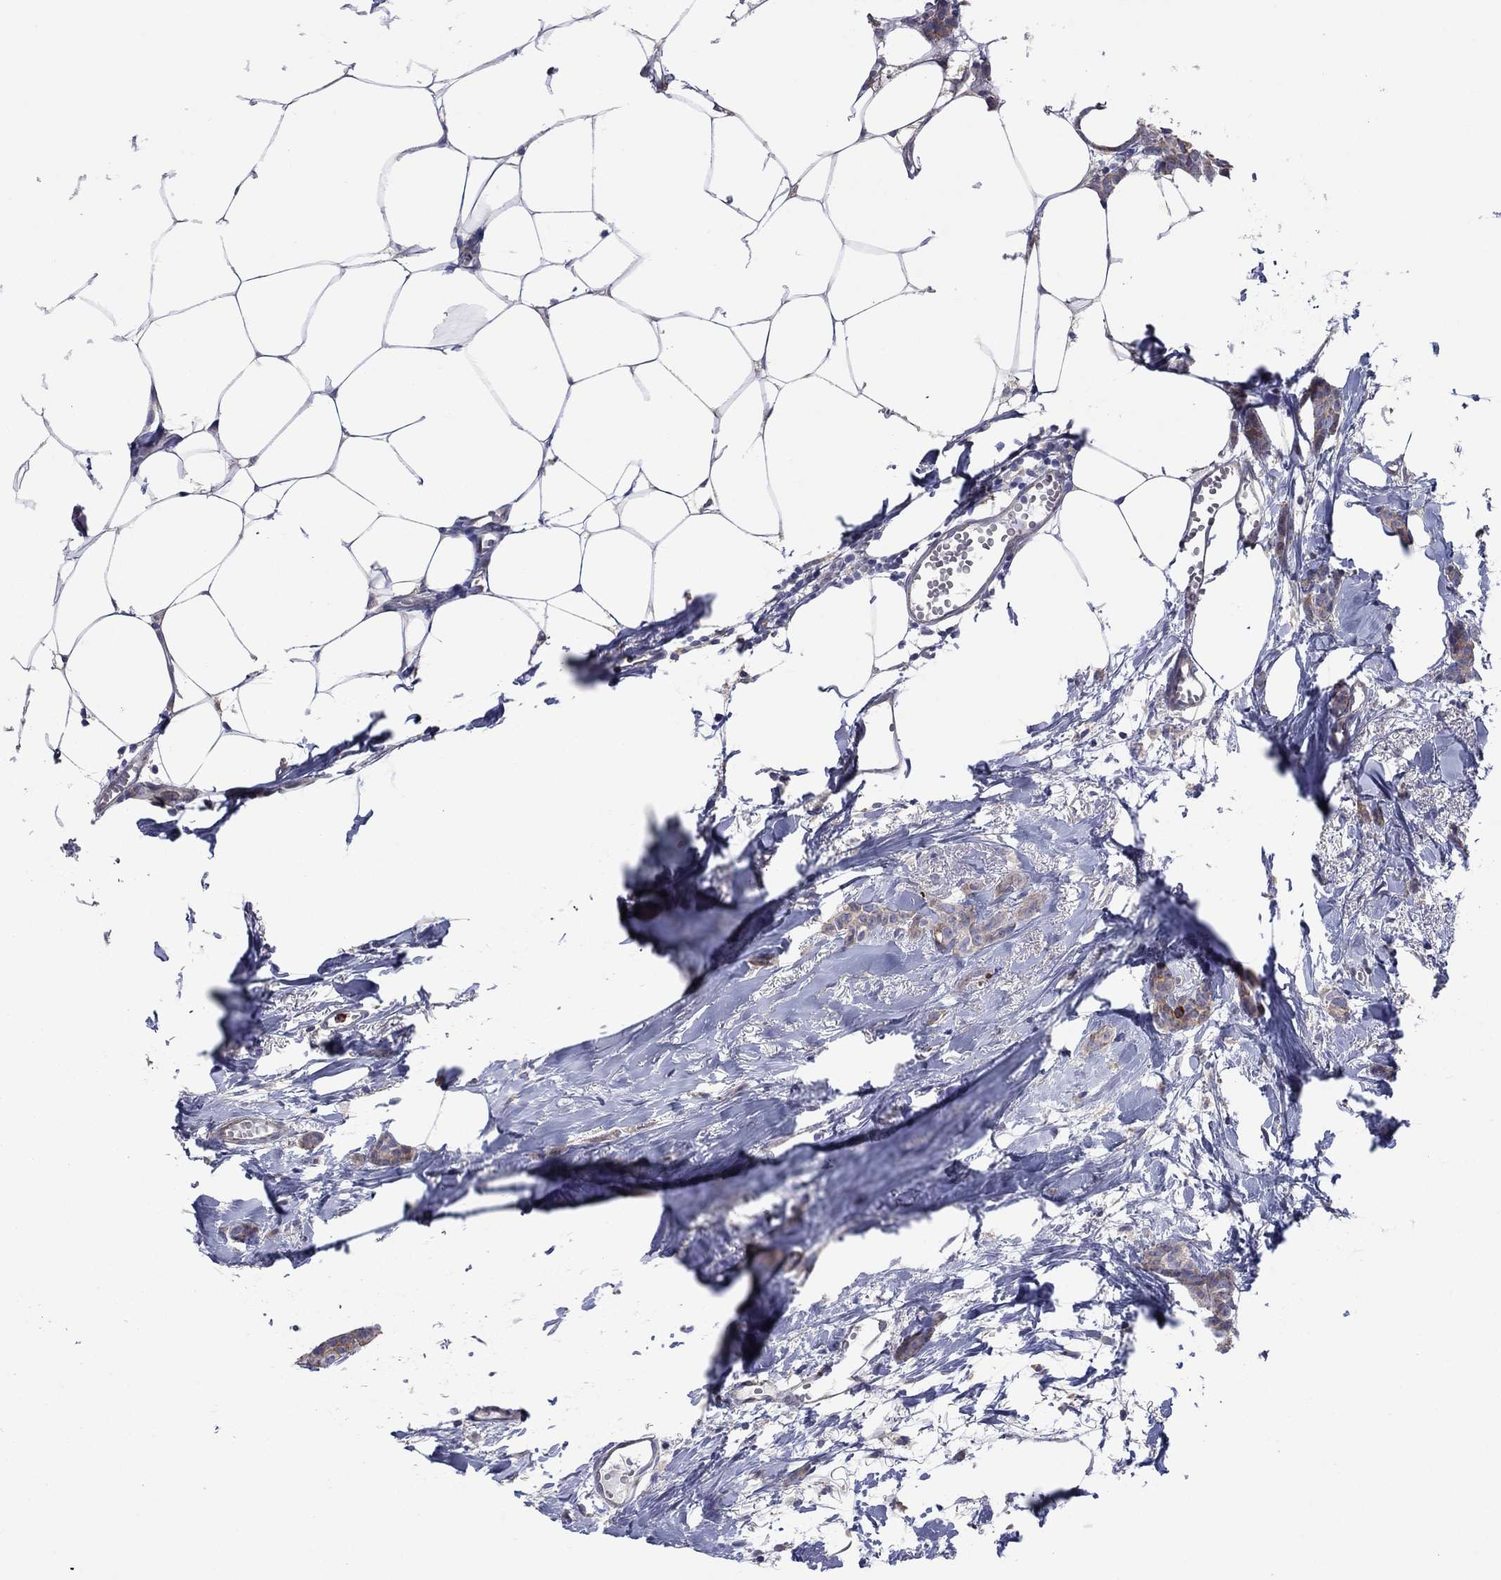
{"staining": {"intensity": "weak", "quantity": "25%-75%", "location": "cytoplasmic/membranous"}, "tissue": "breast cancer", "cell_type": "Tumor cells", "image_type": "cancer", "snomed": [{"axis": "morphology", "description": "Duct carcinoma"}, {"axis": "topography", "description": "Breast"}], "caption": "Human intraductal carcinoma (breast) stained with a protein marker reveals weak staining in tumor cells.", "gene": "GPR155", "patient": {"sex": "female", "age": 85}}